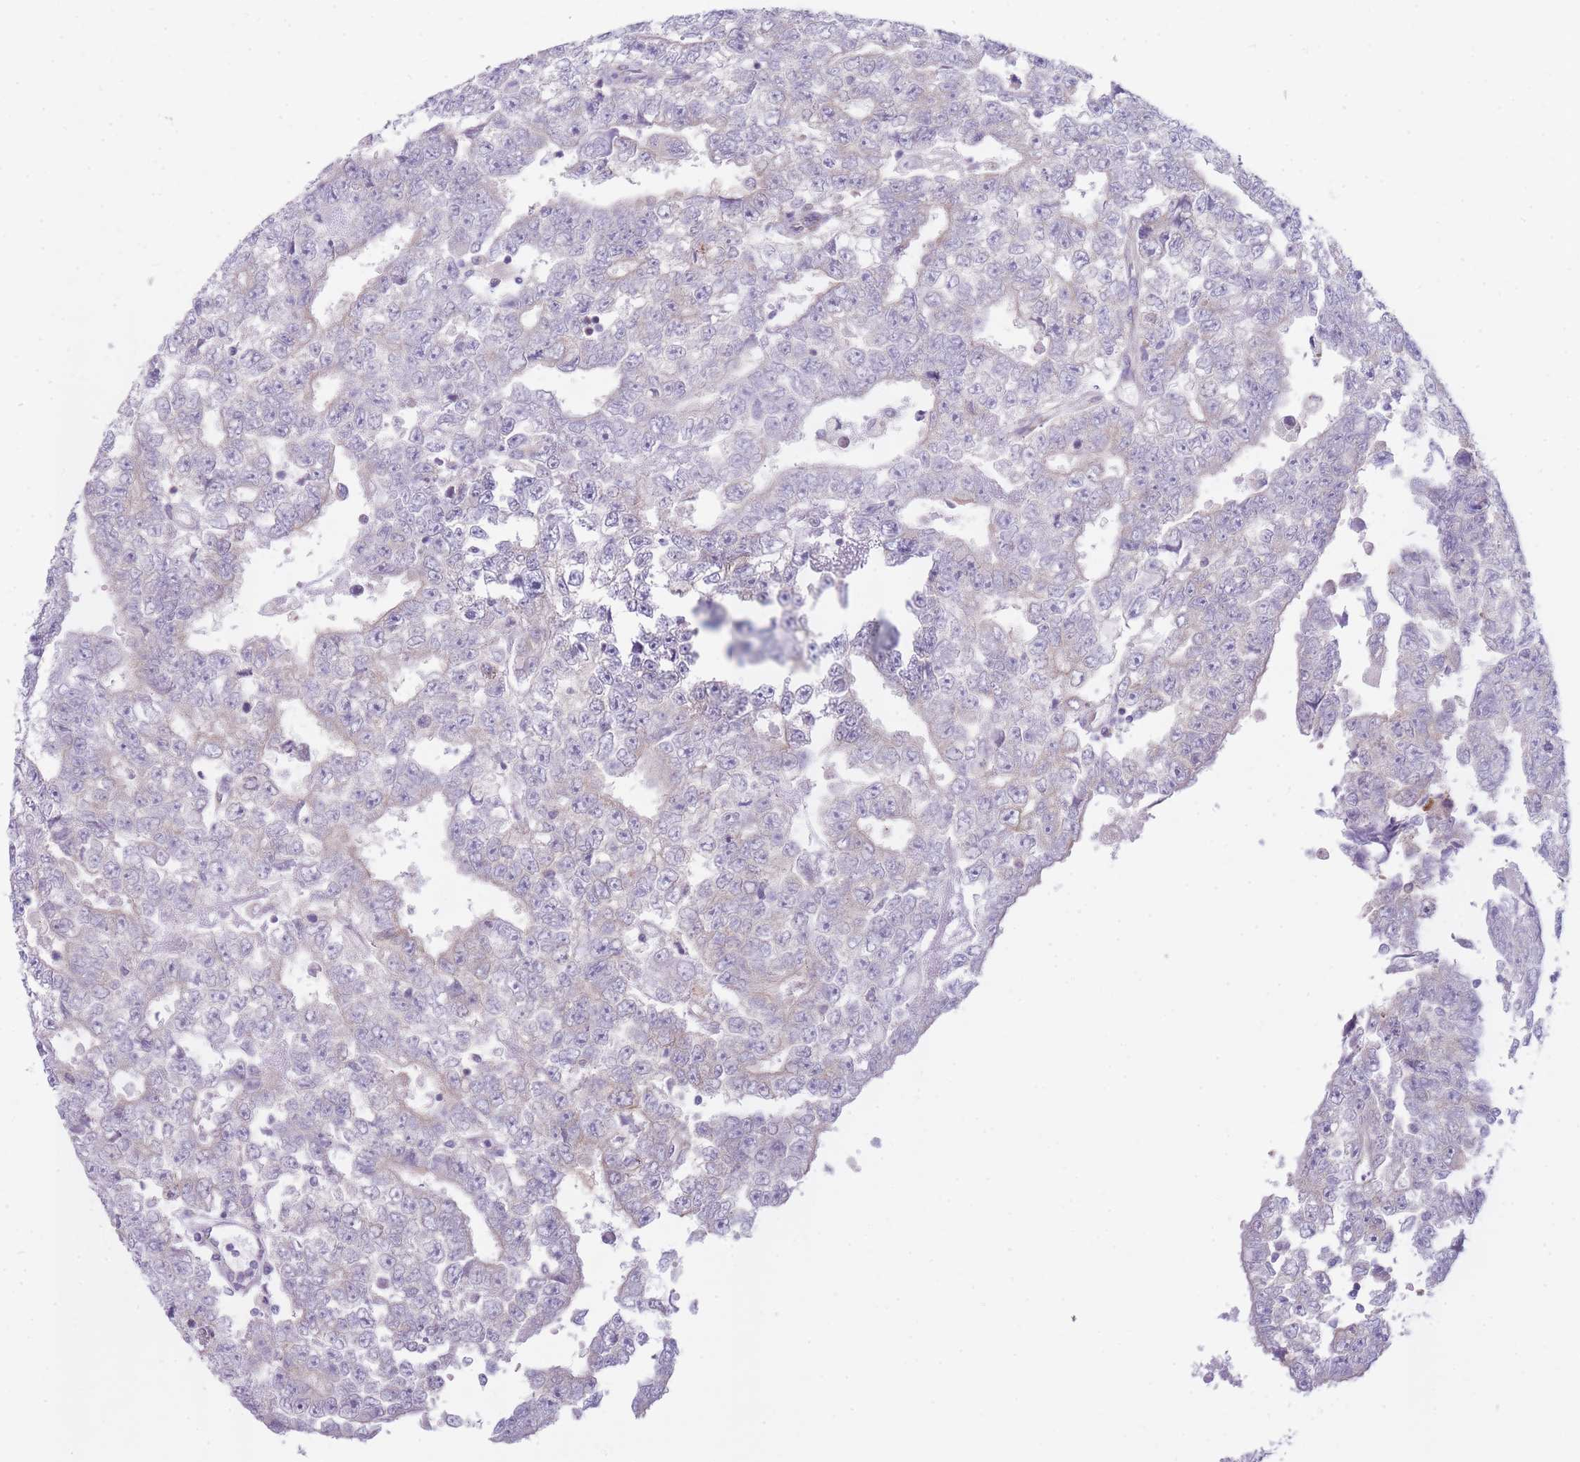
{"staining": {"intensity": "negative", "quantity": "none", "location": "none"}, "tissue": "testis cancer", "cell_type": "Tumor cells", "image_type": "cancer", "snomed": [{"axis": "morphology", "description": "Carcinoma, Embryonal, NOS"}, {"axis": "topography", "description": "Testis"}], "caption": "A micrograph of testis cancer stained for a protein reveals no brown staining in tumor cells.", "gene": "OR5L2", "patient": {"sex": "male", "age": 25}}